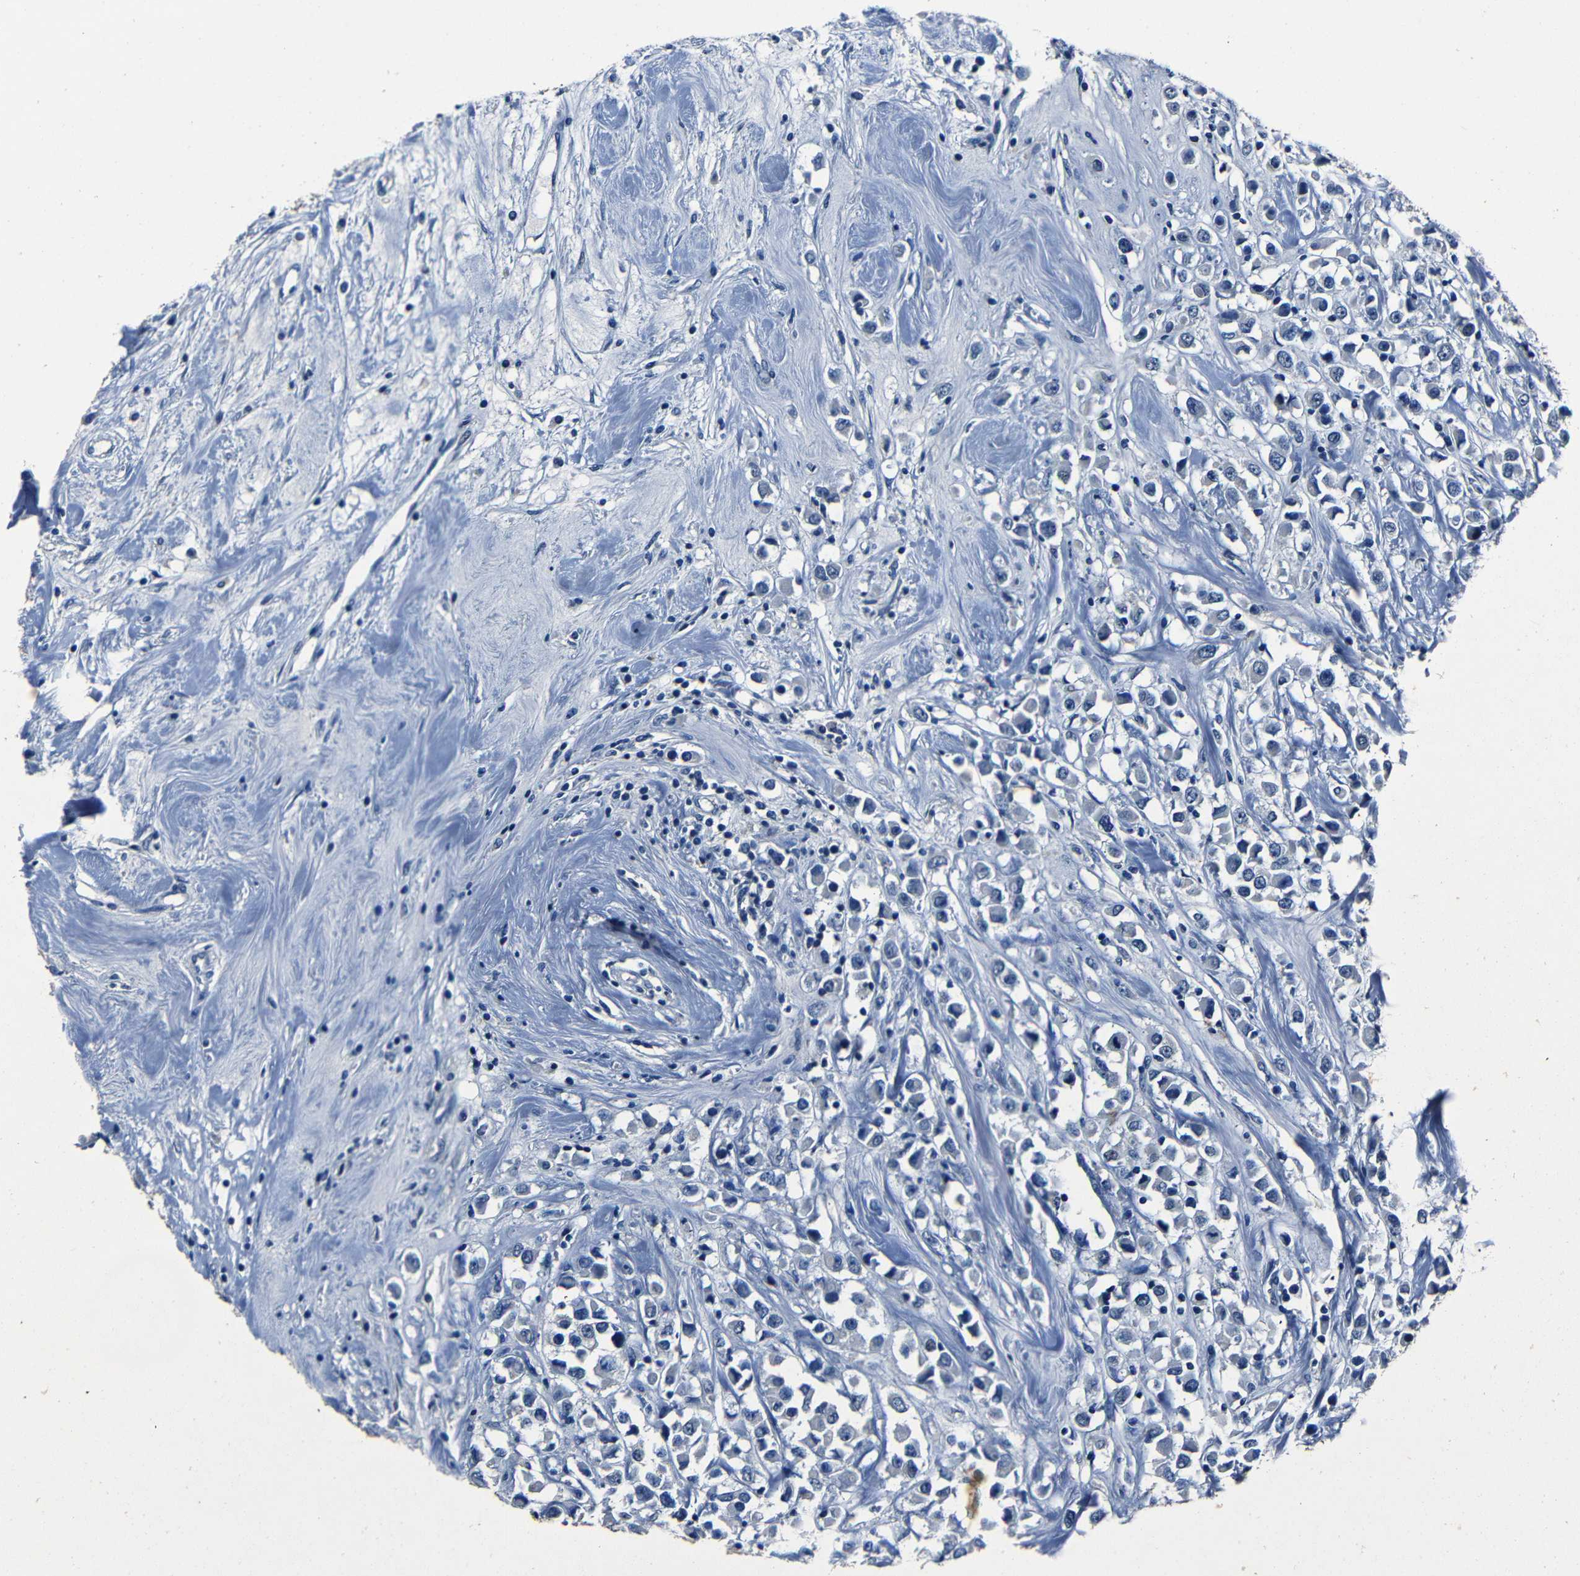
{"staining": {"intensity": "negative", "quantity": "none", "location": "none"}, "tissue": "breast cancer", "cell_type": "Tumor cells", "image_type": "cancer", "snomed": [{"axis": "morphology", "description": "Duct carcinoma"}, {"axis": "topography", "description": "Breast"}], "caption": "Invasive ductal carcinoma (breast) stained for a protein using immunohistochemistry exhibits no expression tumor cells.", "gene": "NCMAP", "patient": {"sex": "female", "age": 61}}